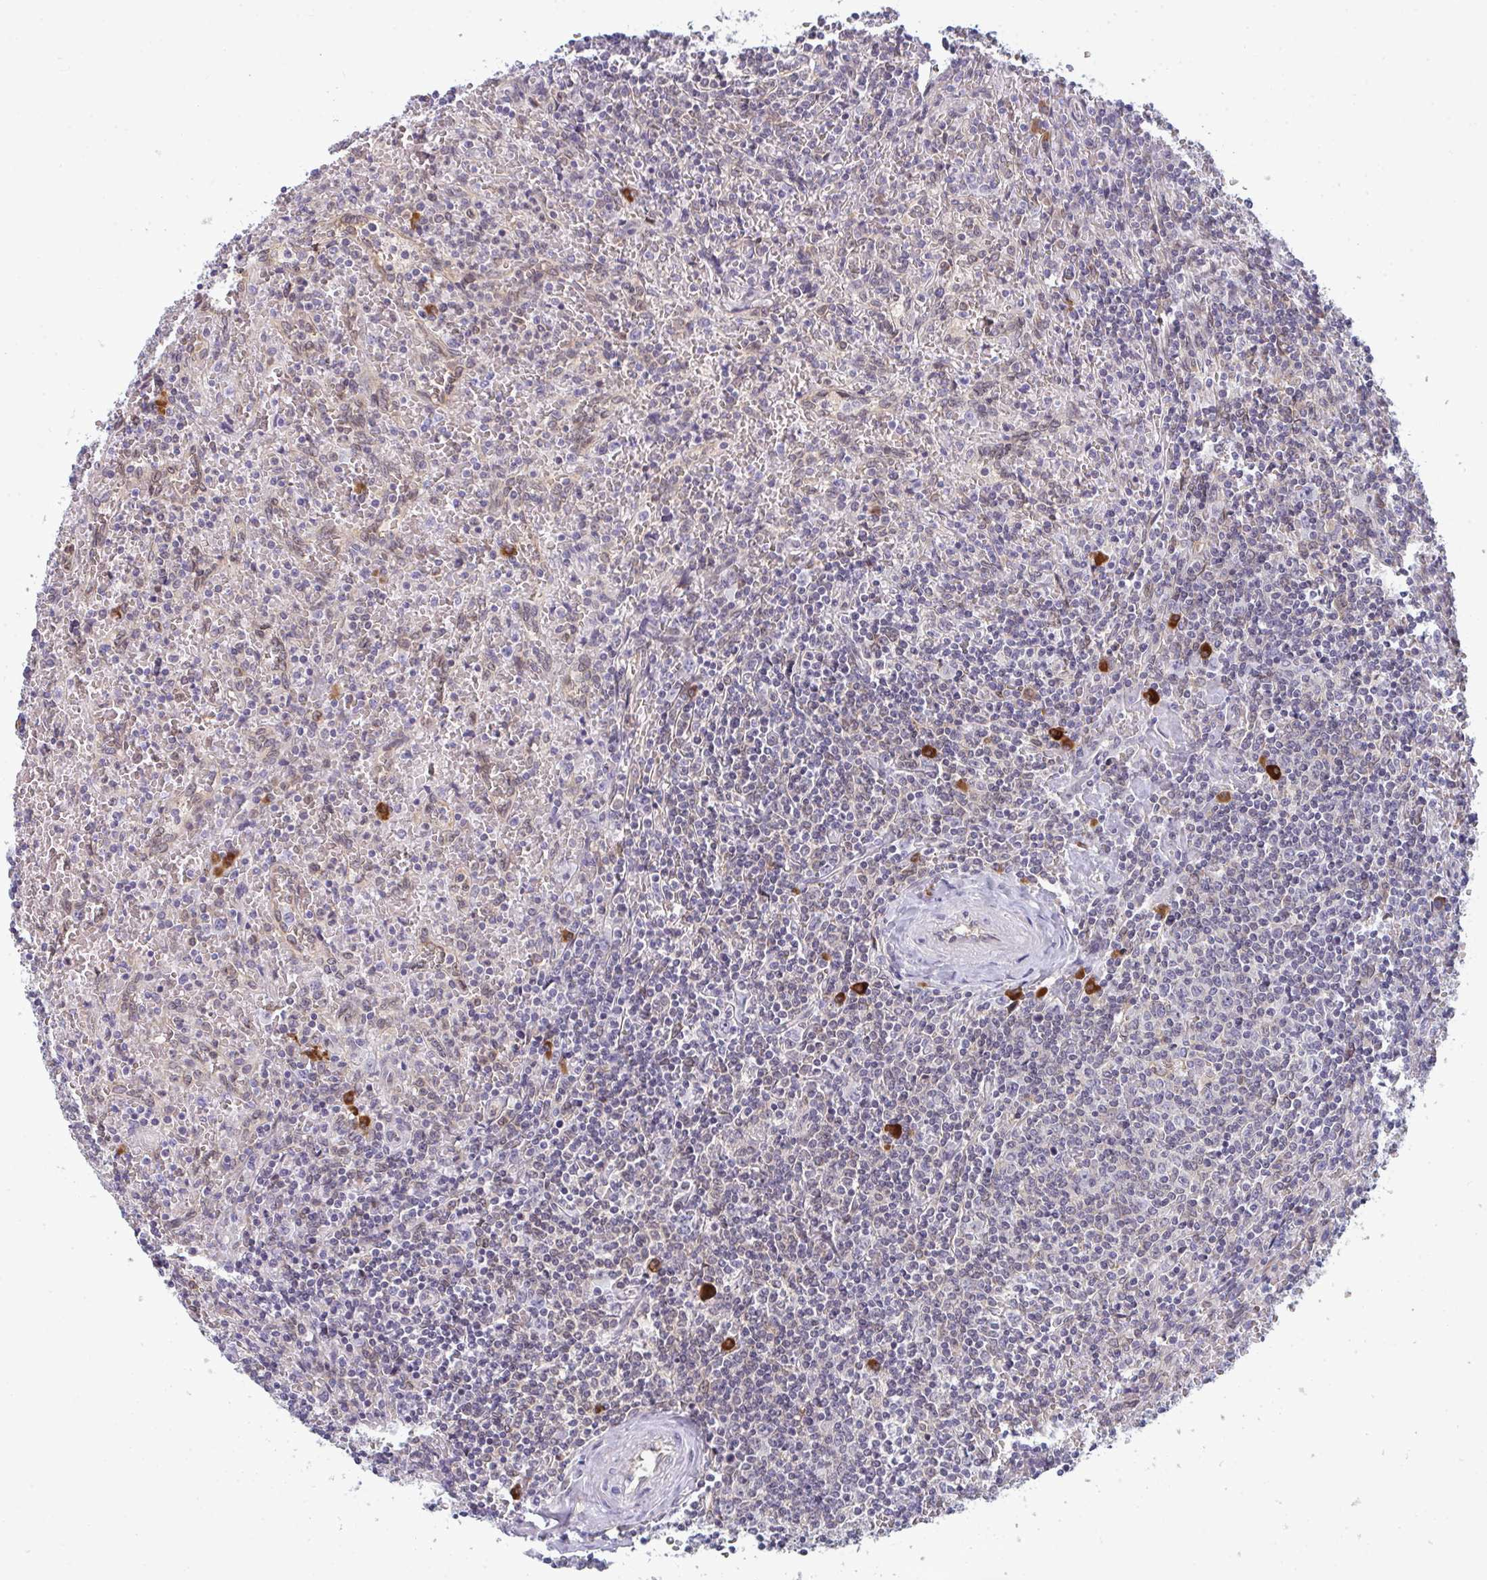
{"staining": {"intensity": "negative", "quantity": "none", "location": "none"}, "tissue": "lymphoma", "cell_type": "Tumor cells", "image_type": "cancer", "snomed": [{"axis": "morphology", "description": "Malignant lymphoma, non-Hodgkin's type, Low grade"}, {"axis": "topography", "description": "Spleen"}], "caption": "Immunohistochemical staining of human lymphoma demonstrates no significant staining in tumor cells.", "gene": "LYSMD4", "patient": {"sex": "female", "age": 64}}